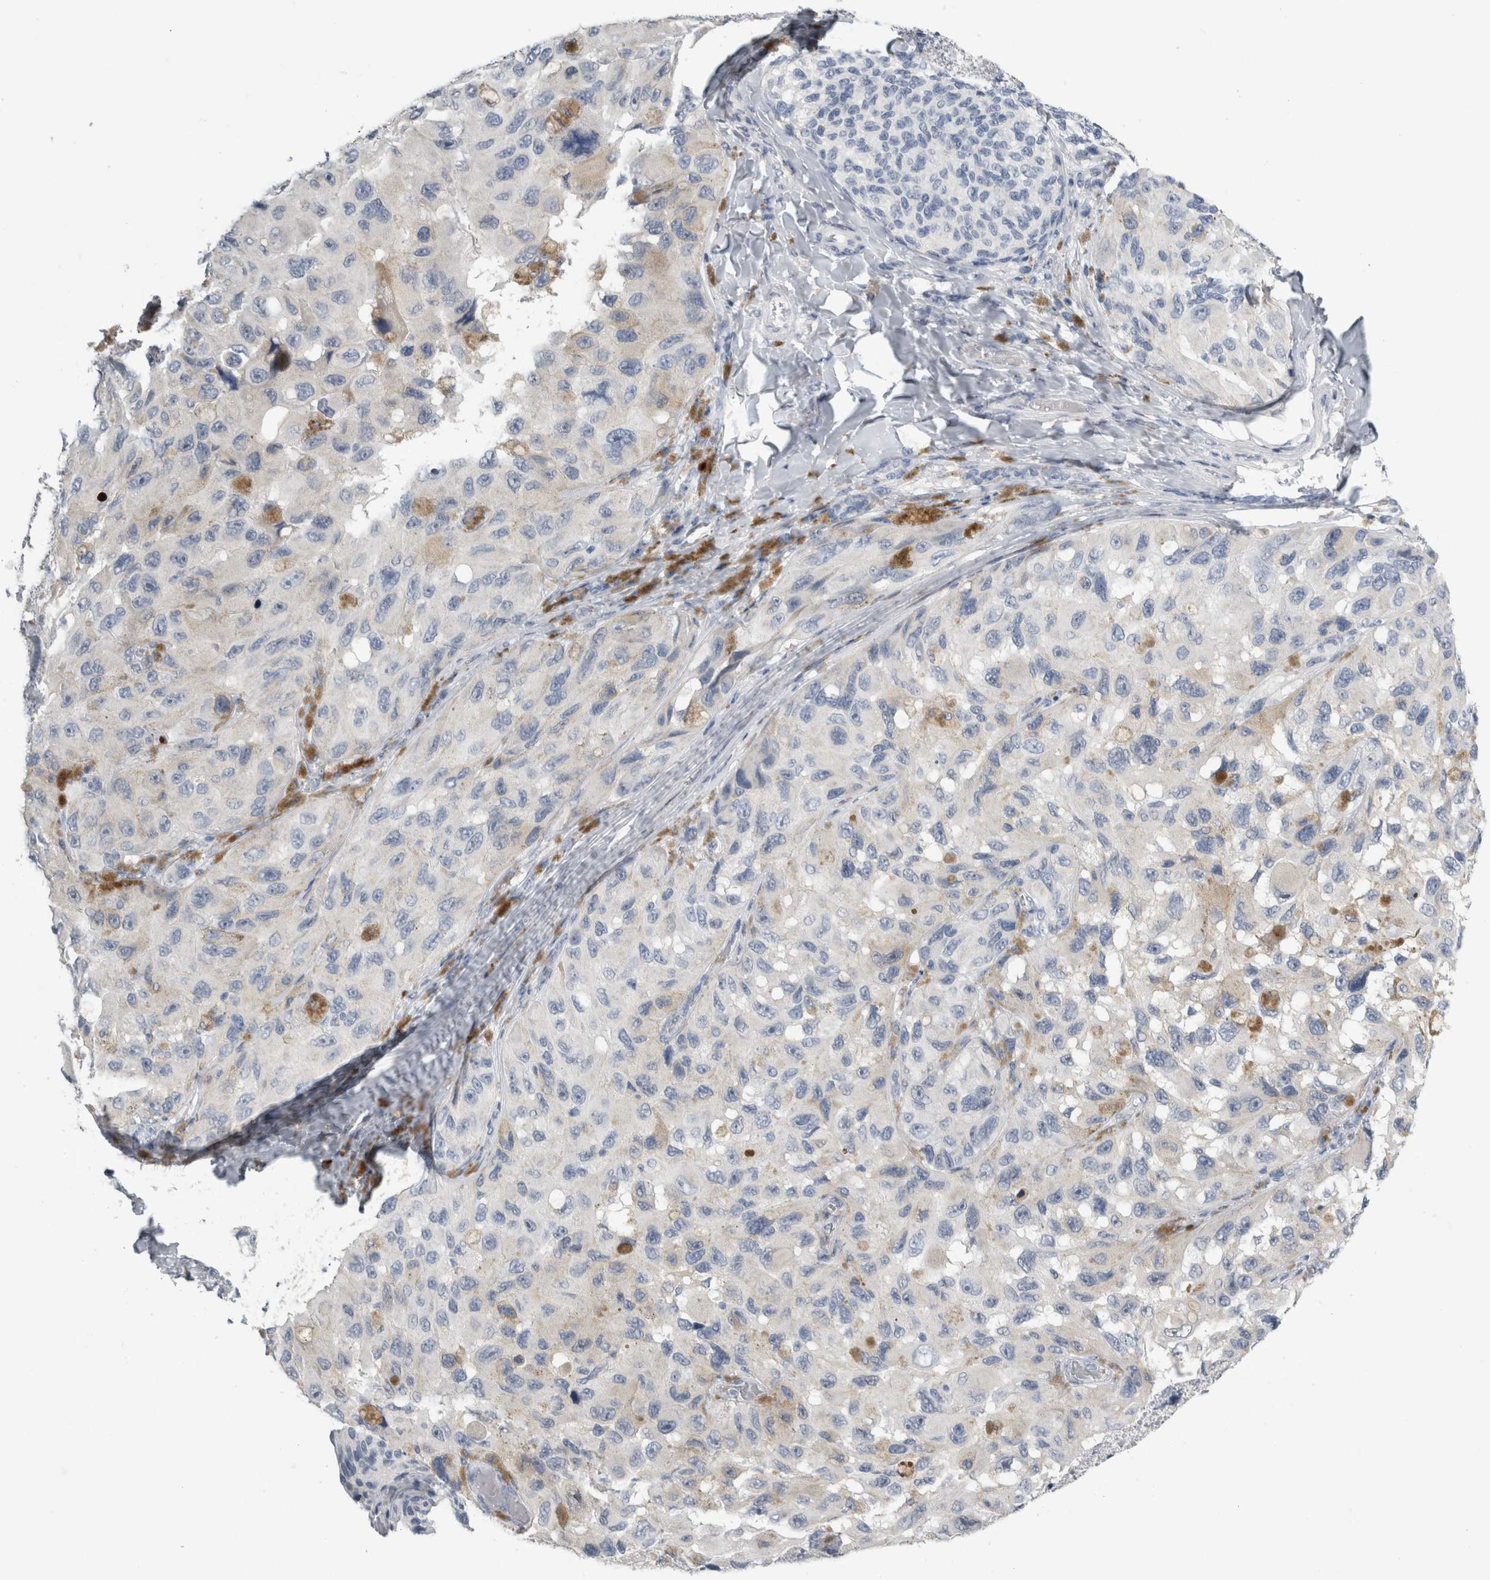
{"staining": {"intensity": "negative", "quantity": "none", "location": "none"}, "tissue": "melanoma", "cell_type": "Tumor cells", "image_type": "cancer", "snomed": [{"axis": "morphology", "description": "Malignant melanoma, NOS"}, {"axis": "topography", "description": "Skin"}], "caption": "Immunohistochemistry (IHC) of melanoma demonstrates no staining in tumor cells.", "gene": "NEFM", "patient": {"sex": "female", "age": 73}}